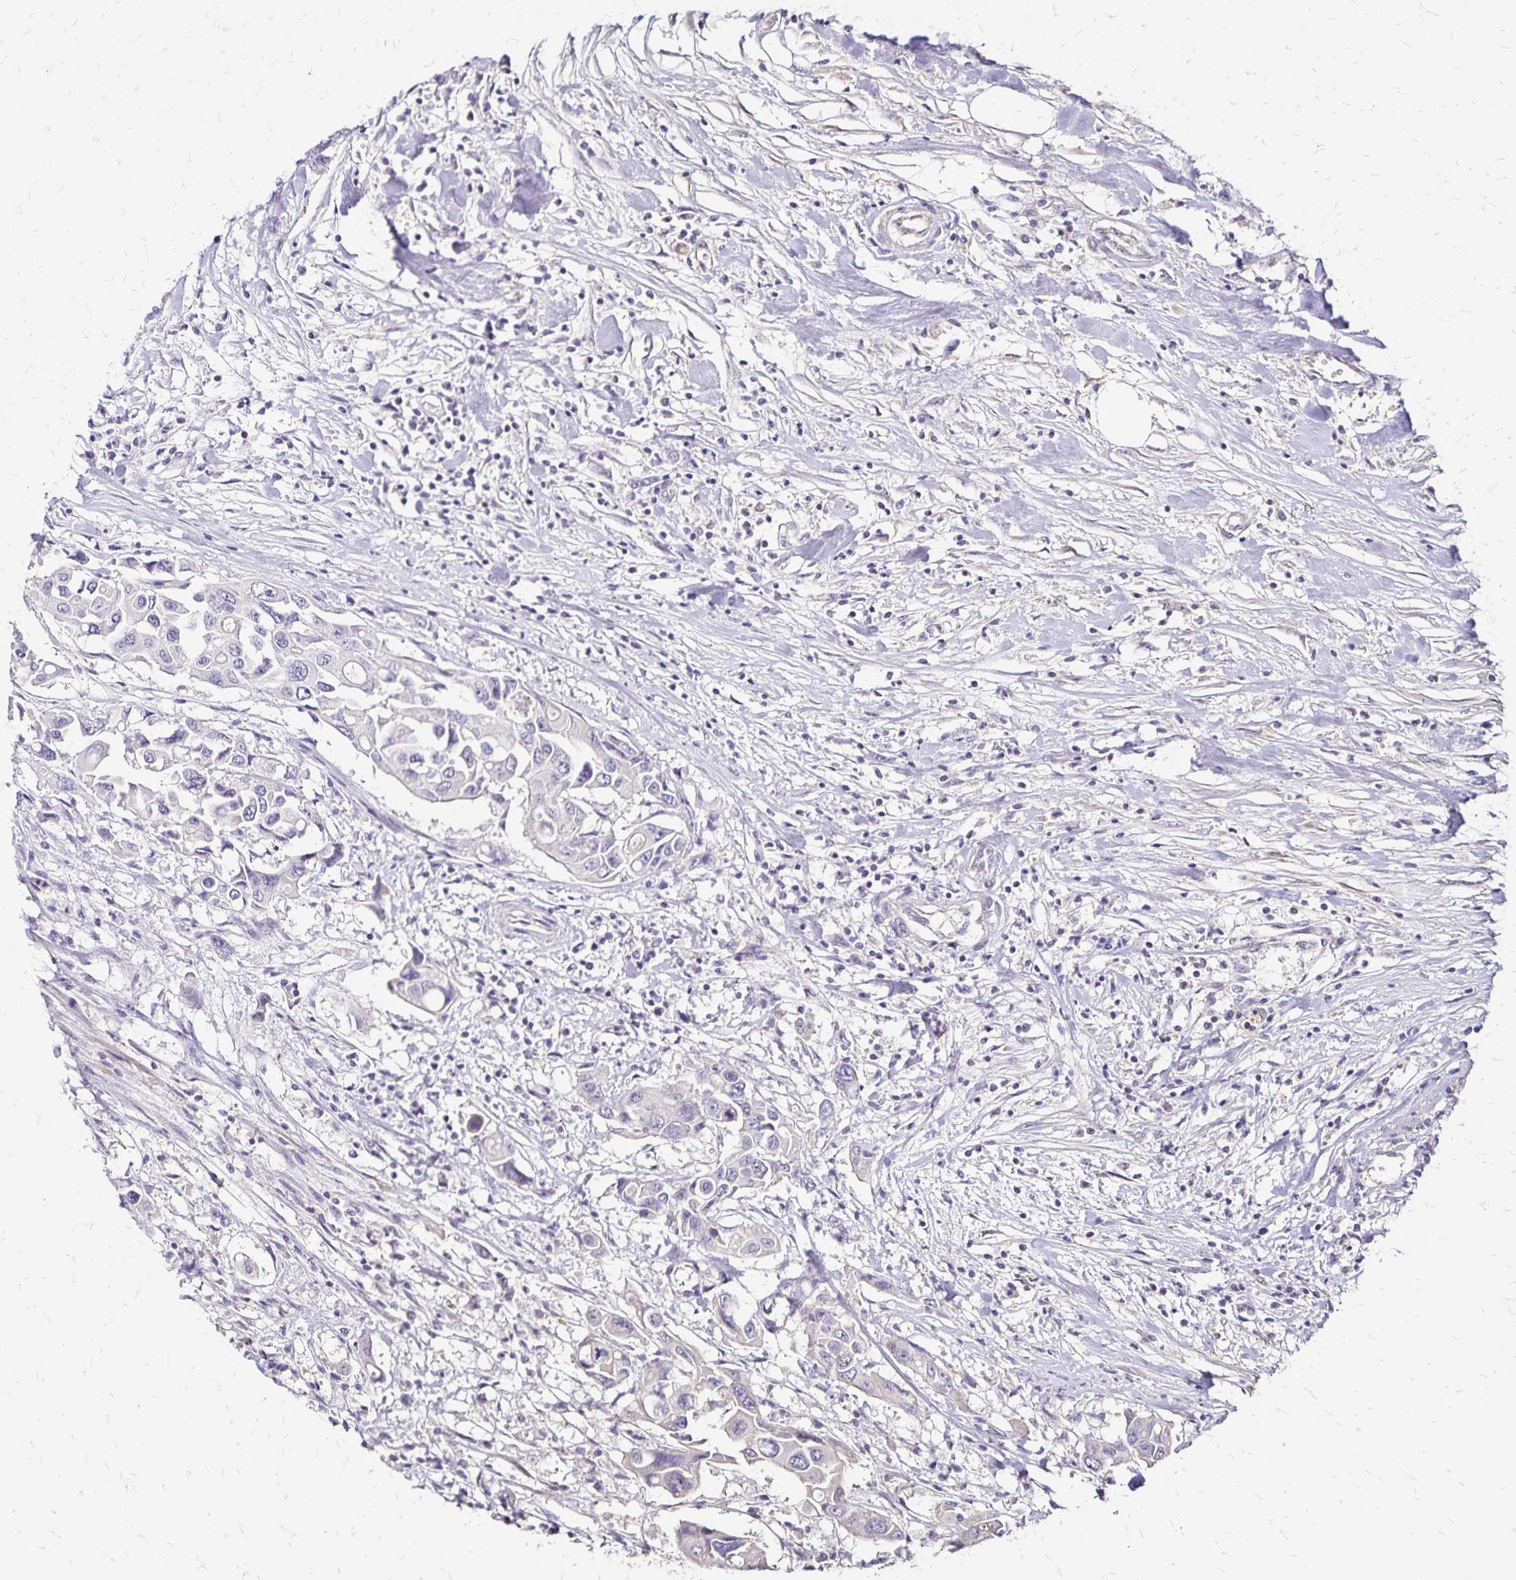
{"staining": {"intensity": "negative", "quantity": "none", "location": "none"}, "tissue": "colorectal cancer", "cell_type": "Tumor cells", "image_type": "cancer", "snomed": [{"axis": "morphology", "description": "Adenocarcinoma, NOS"}, {"axis": "topography", "description": "Colon"}], "caption": "Tumor cells are negative for protein expression in human colorectal adenocarcinoma. (Brightfield microscopy of DAB immunohistochemistry (IHC) at high magnification).", "gene": "KISS1", "patient": {"sex": "male", "age": 77}}